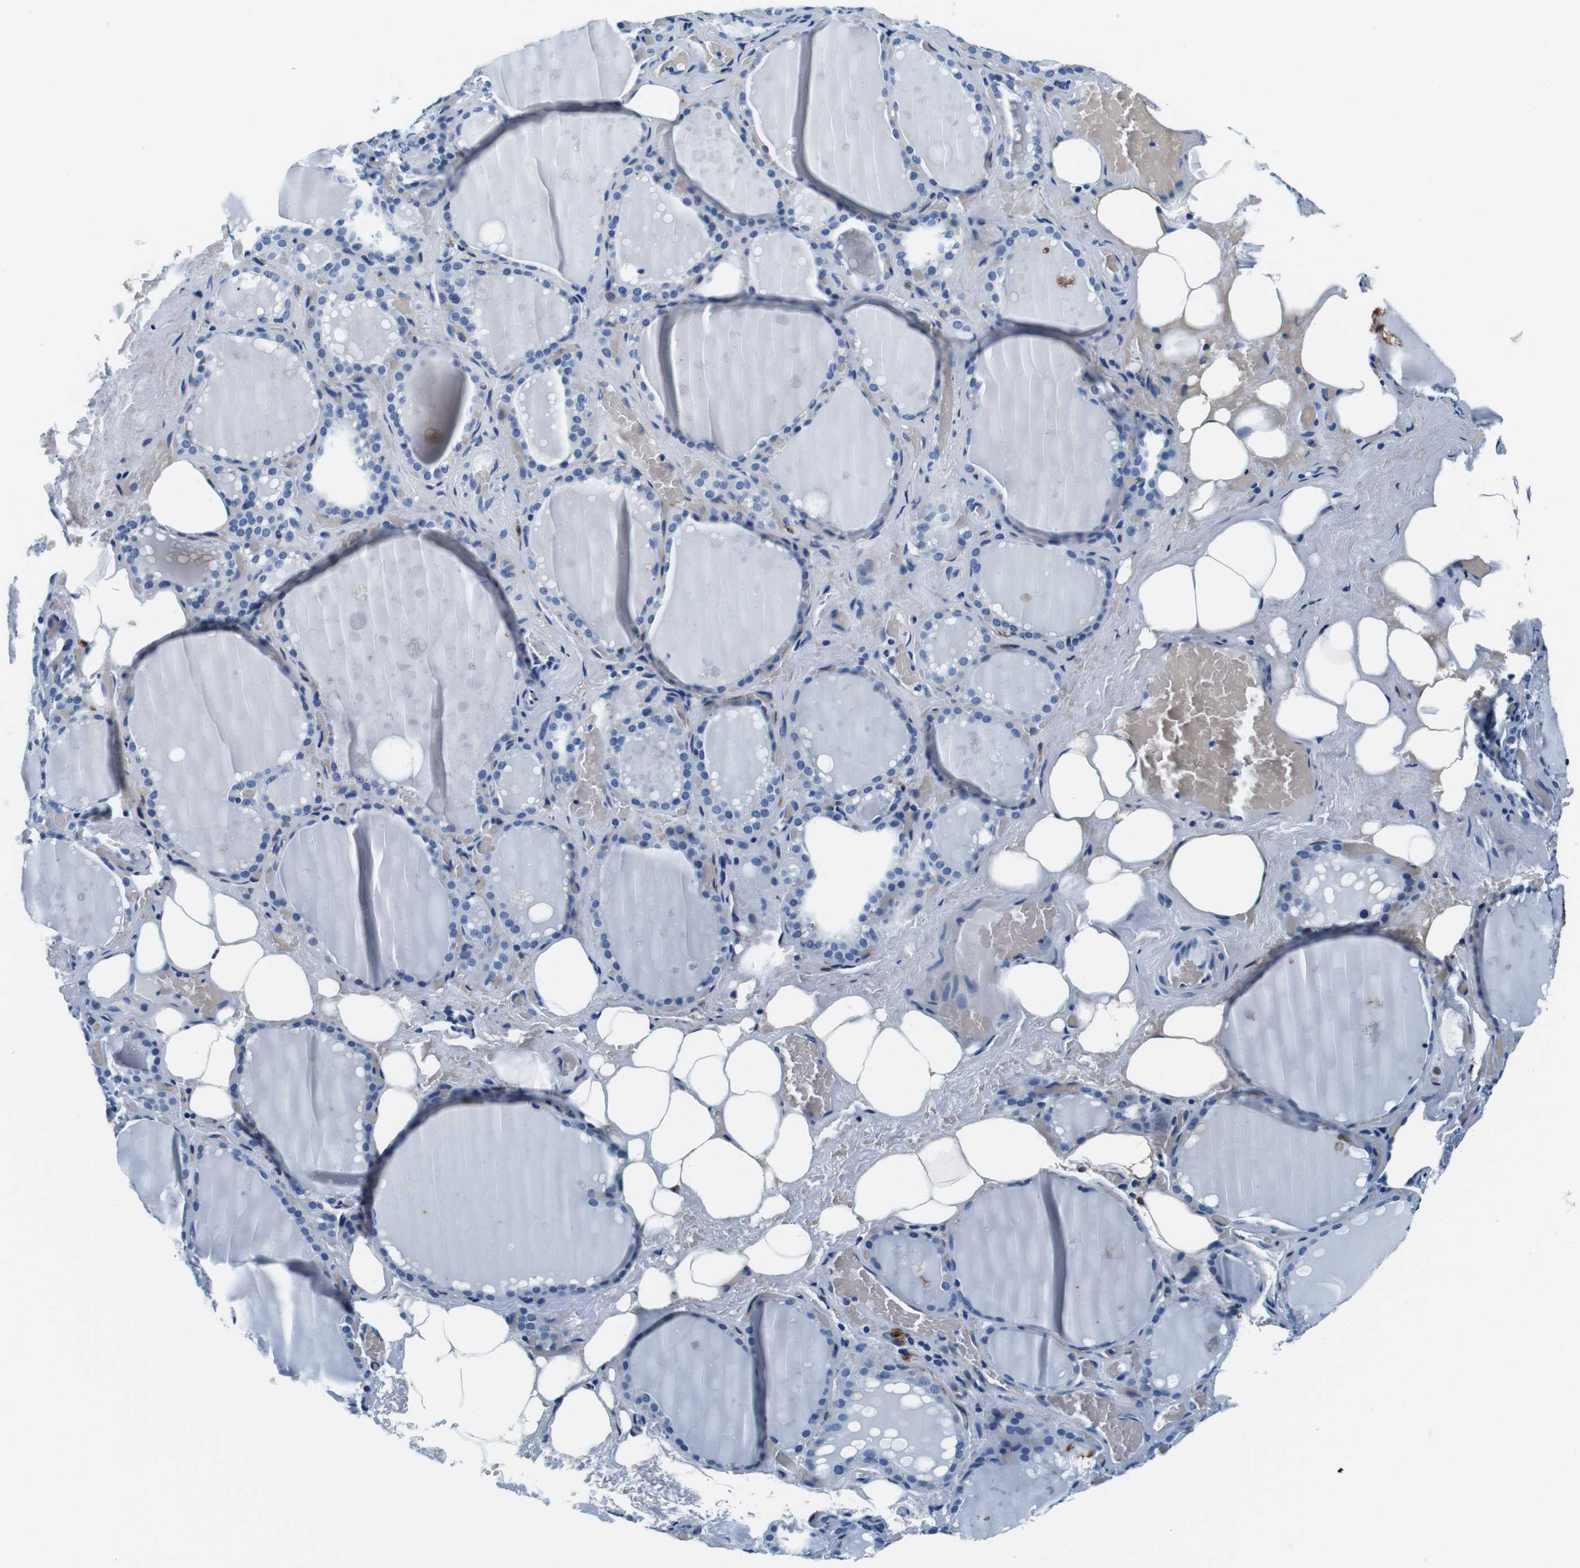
{"staining": {"intensity": "negative", "quantity": "none", "location": "none"}, "tissue": "thyroid gland", "cell_type": "Glandular cells", "image_type": "normal", "snomed": [{"axis": "morphology", "description": "Normal tissue, NOS"}, {"axis": "topography", "description": "Thyroid gland"}], "caption": "Normal thyroid gland was stained to show a protein in brown. There is no significant positivity in glandular cells.", "gene": "HLA", "patient": {"sex": "male", "age": 61}}